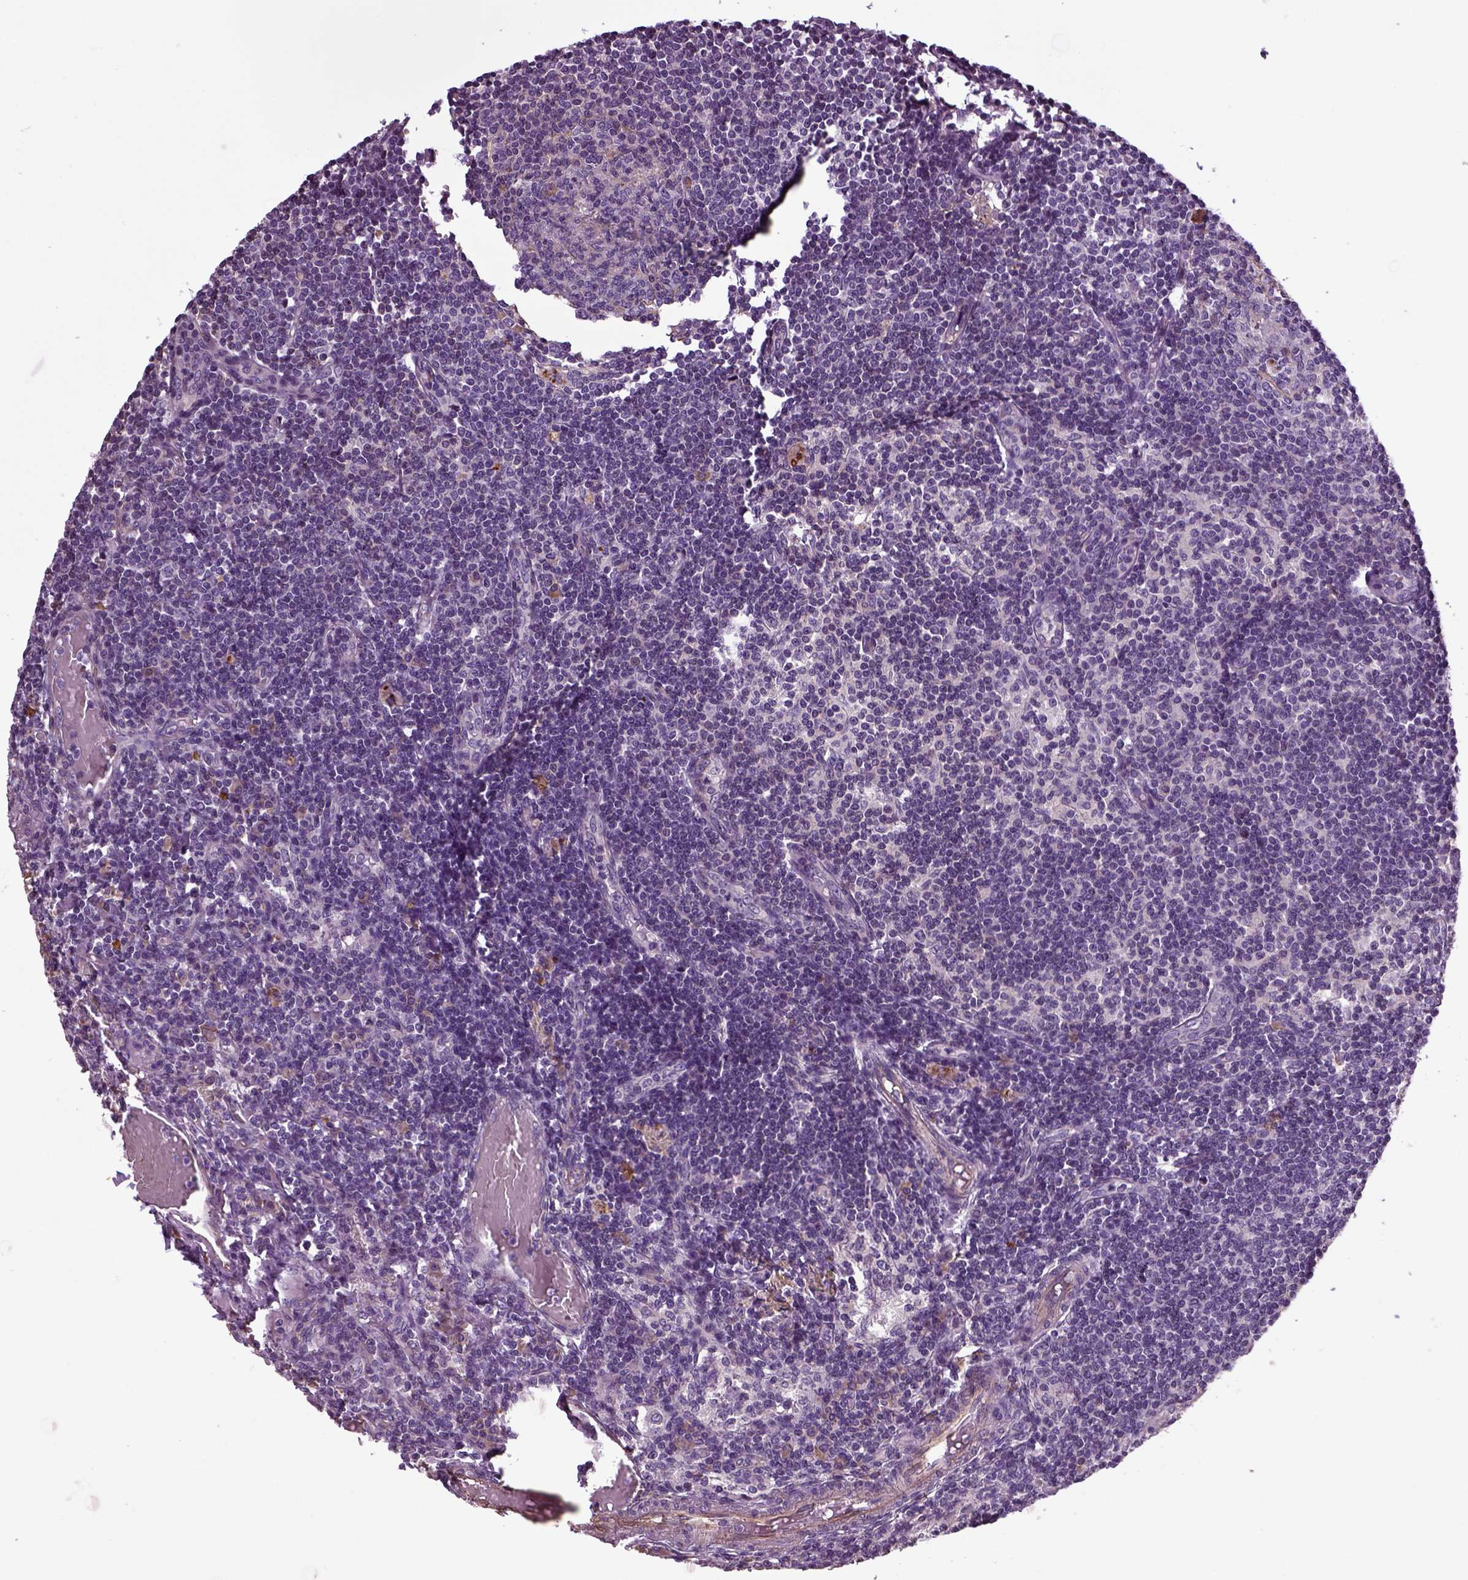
{"staining": {"intensity": "negative", "quantity": "none", "location": "none"}, "tissue": "lymph node", "cell_type": "Germinal center cells", "image_type": "normal", "snomed": [{"axis": "morphology", "description": "Normal tissue, NOS"}, {"axis": "topography", "description": "Lymph node"}], "caption": "Human lymph node stained for a protein using immunohistochemistry (IHC) shows no positivity in germinal center cells.", "gene": "TPRG1", "patient": {"sex": "female", "age": 69}}